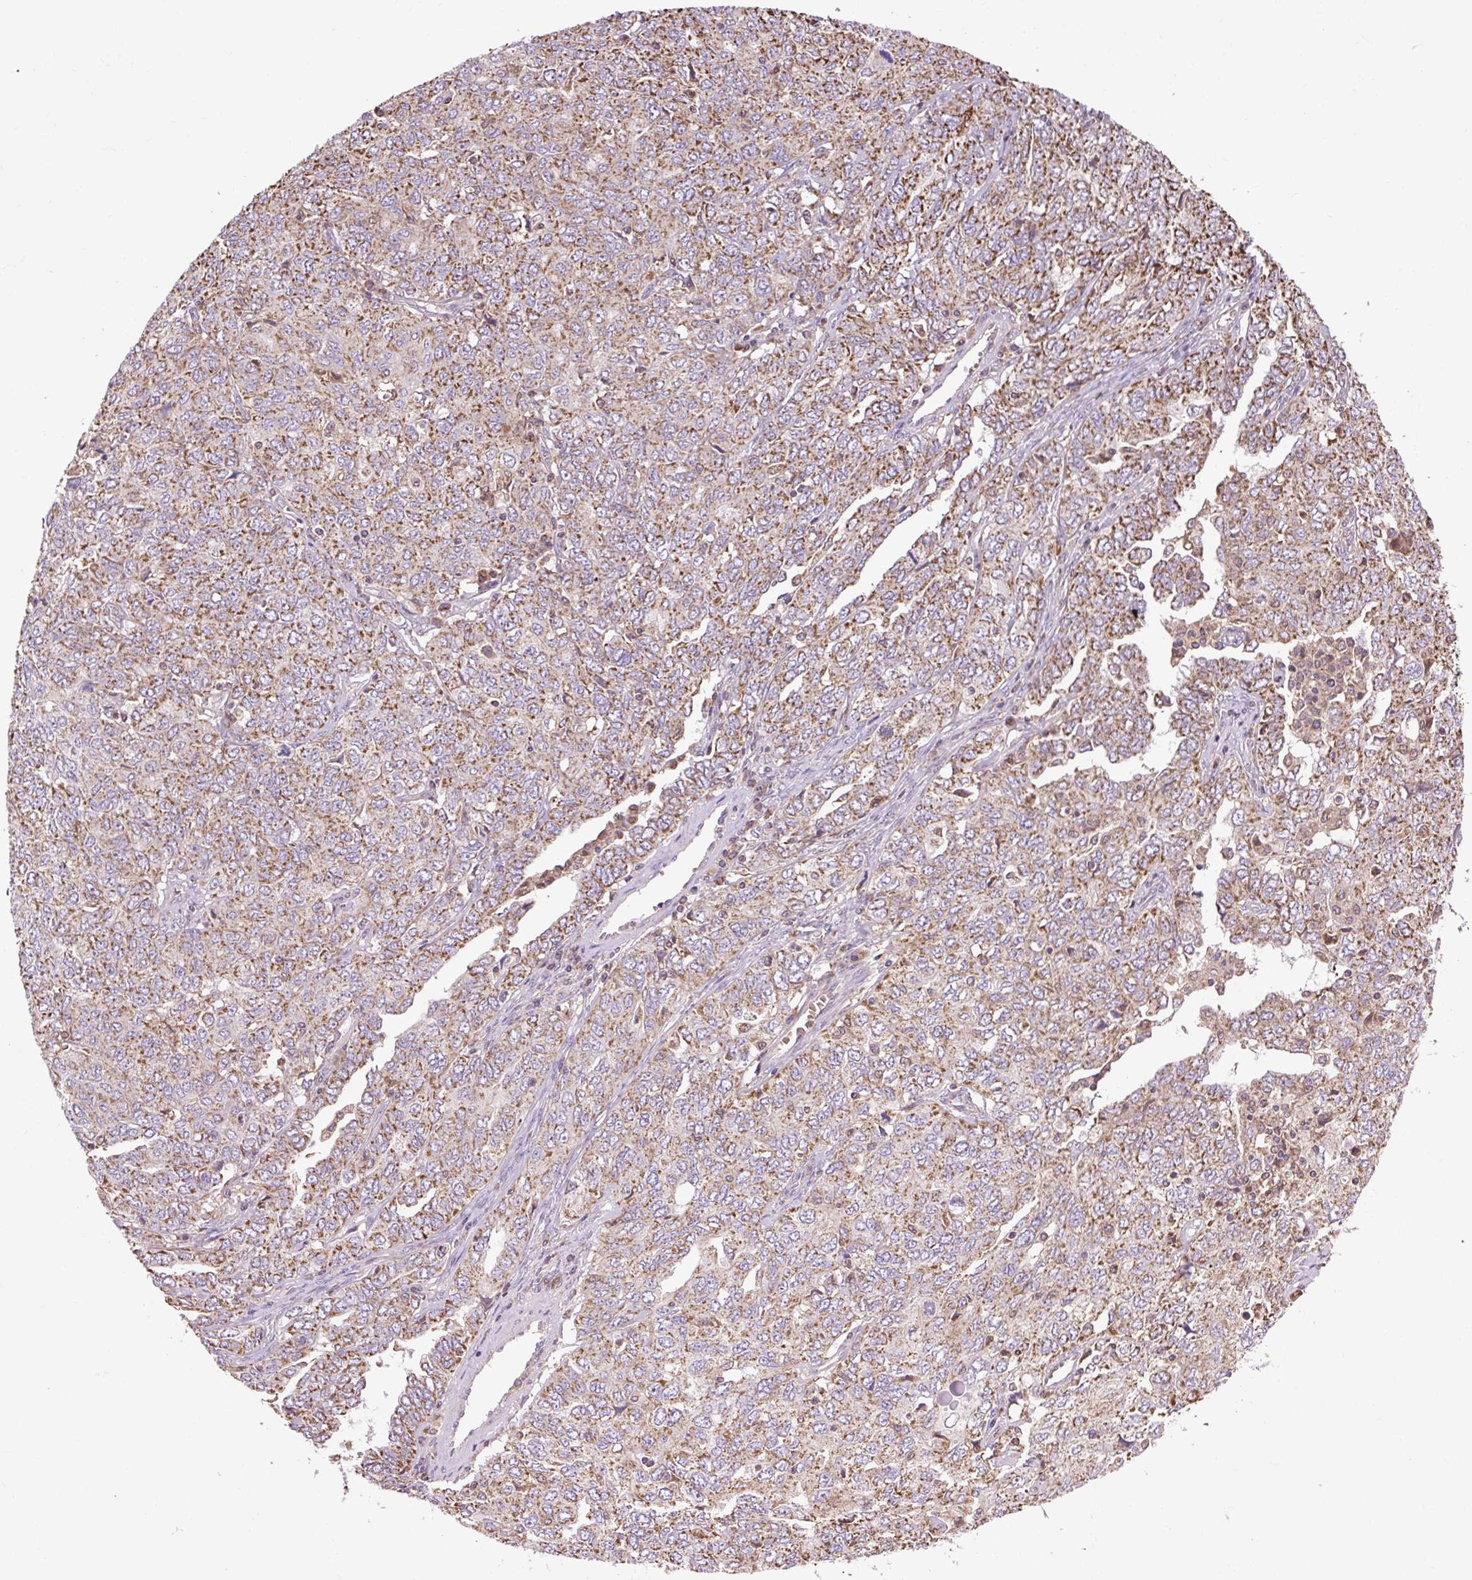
{"staining": {"intensity": "moderate", "quantity": ">75%", "location": "cytoplasmic/membranous"}, "tissue": "ovarian cancer", "cell_type": "Tumor cells", "image_type": "cancer", "snomed": [{"axis": "morphology", "description": "Carcinoma, endometroid"}, {"axis": "topography", "description": "Ovary"}], "caption": "Tumor cells display medium levels of moderate cytoplasmic/membranous staining in about >75% of cells in endometroid carcinoma (ovarian).", "gene": "PLCG1", "patient": {"sex": "female", "age": 62}}